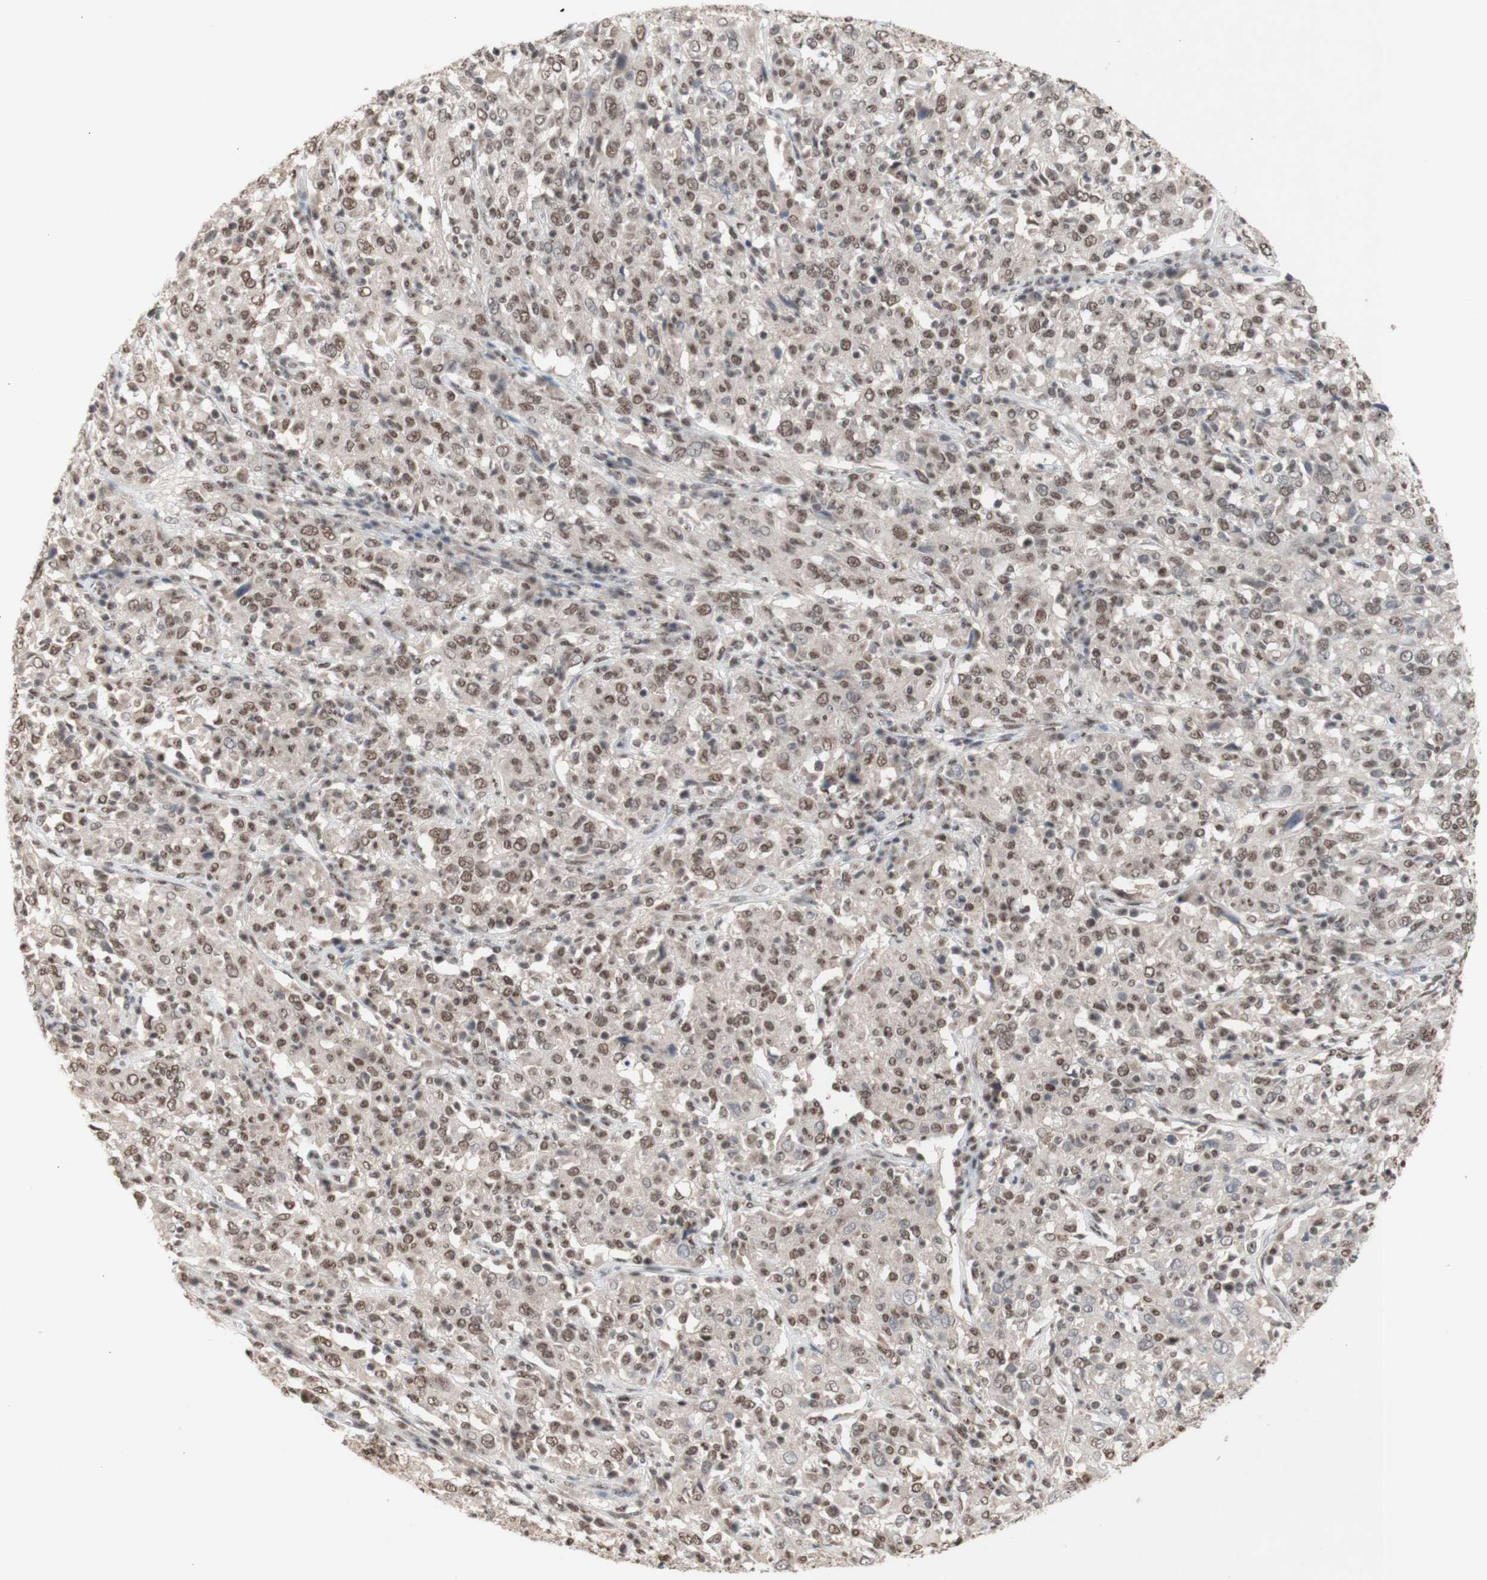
{"staining": {"intensity": "weak", "quantity": ">75%", "location": "nuclear"}, "tissue": "cervical cancer", "cell_type": "Tumor cells", "image_type": "cancer", "snomed": [{"axis": "morphology", "description": "Squamous cell carcinoma, NOS"}, {"axis": "topography", "description": "Cervix"}], "caption": "A brown stain shows weak nuclear positivity of a protein in cervical squamous cell carcinoma tumor cells. (DAB (3,3'-diaminobenzidine) IHC with brightfield microscopy, high magnification).", "gene": "SFPQ", "patient": {"sex": "female", "age": 46}}